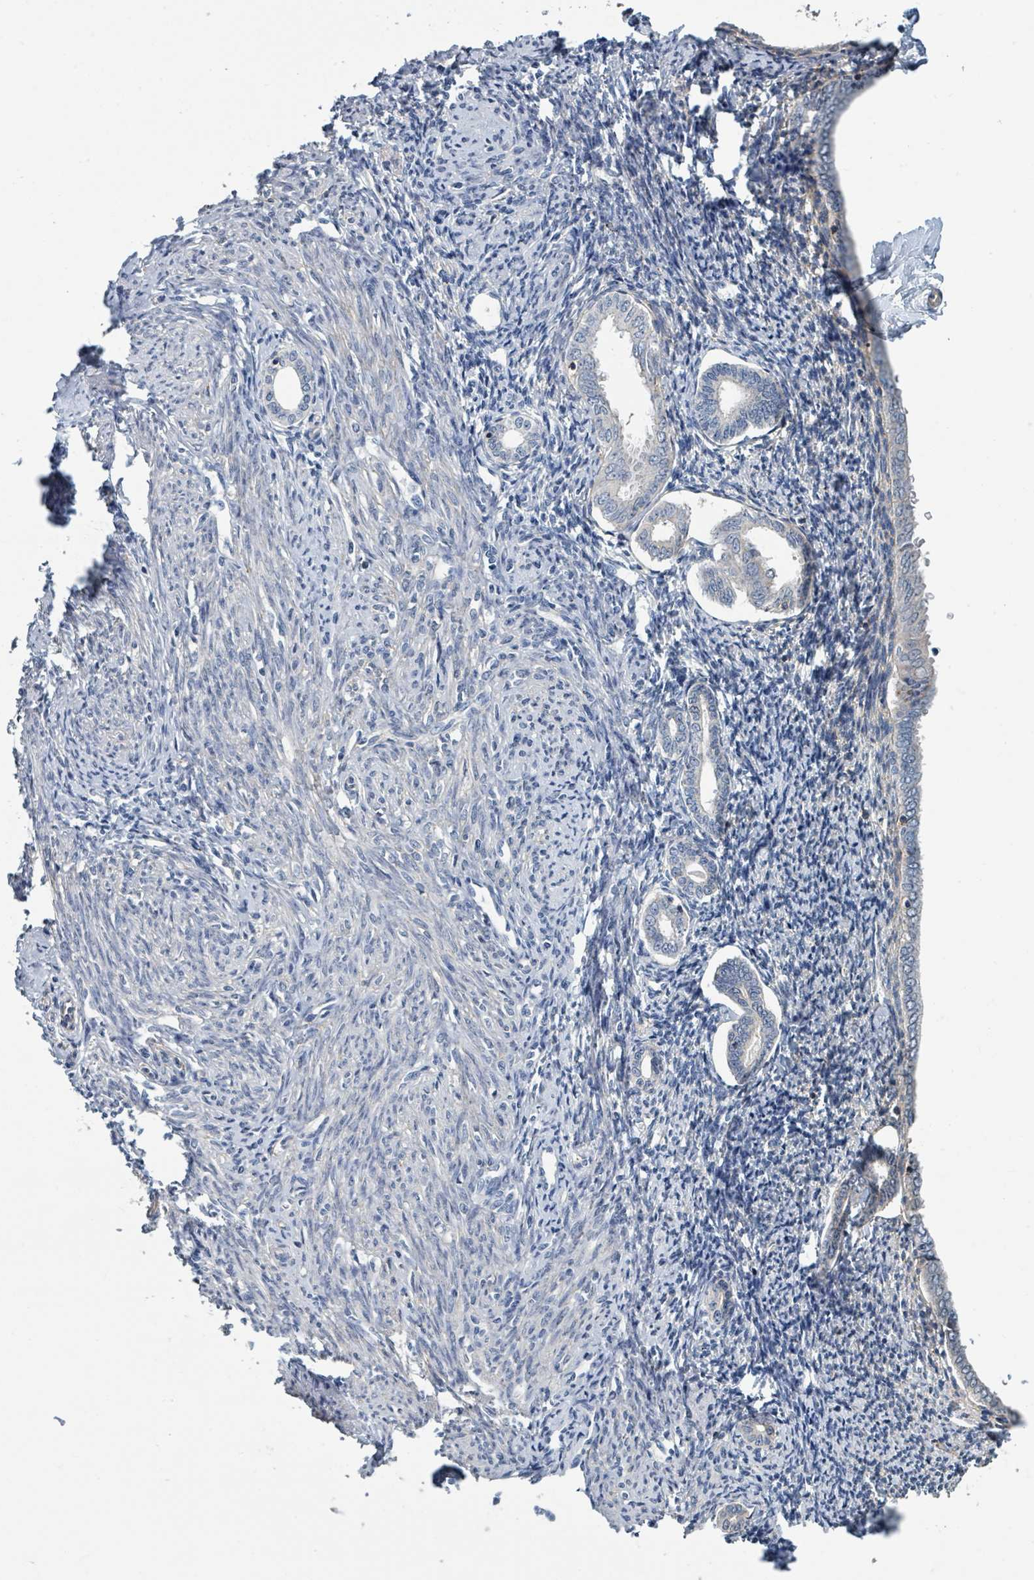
{"staining": {"intensity": "negative", "quantity": "none", "location": "none"}, "tissue": "endometrium", "cell_type": "Cells in endometrial stroma", "image_type": "normal", "snomed": [{"axis": "morphology", "description": "Normal tissue, NOS"}, {"axis": "topography", "description": "Endometrium"}], "caption": "This is an IHC histopathology image of normal human endometrium. There is no positivity in cells in endometrial stroma.", "gene": "LRRC42", "patient": {"sex": "female", "age": 63}}